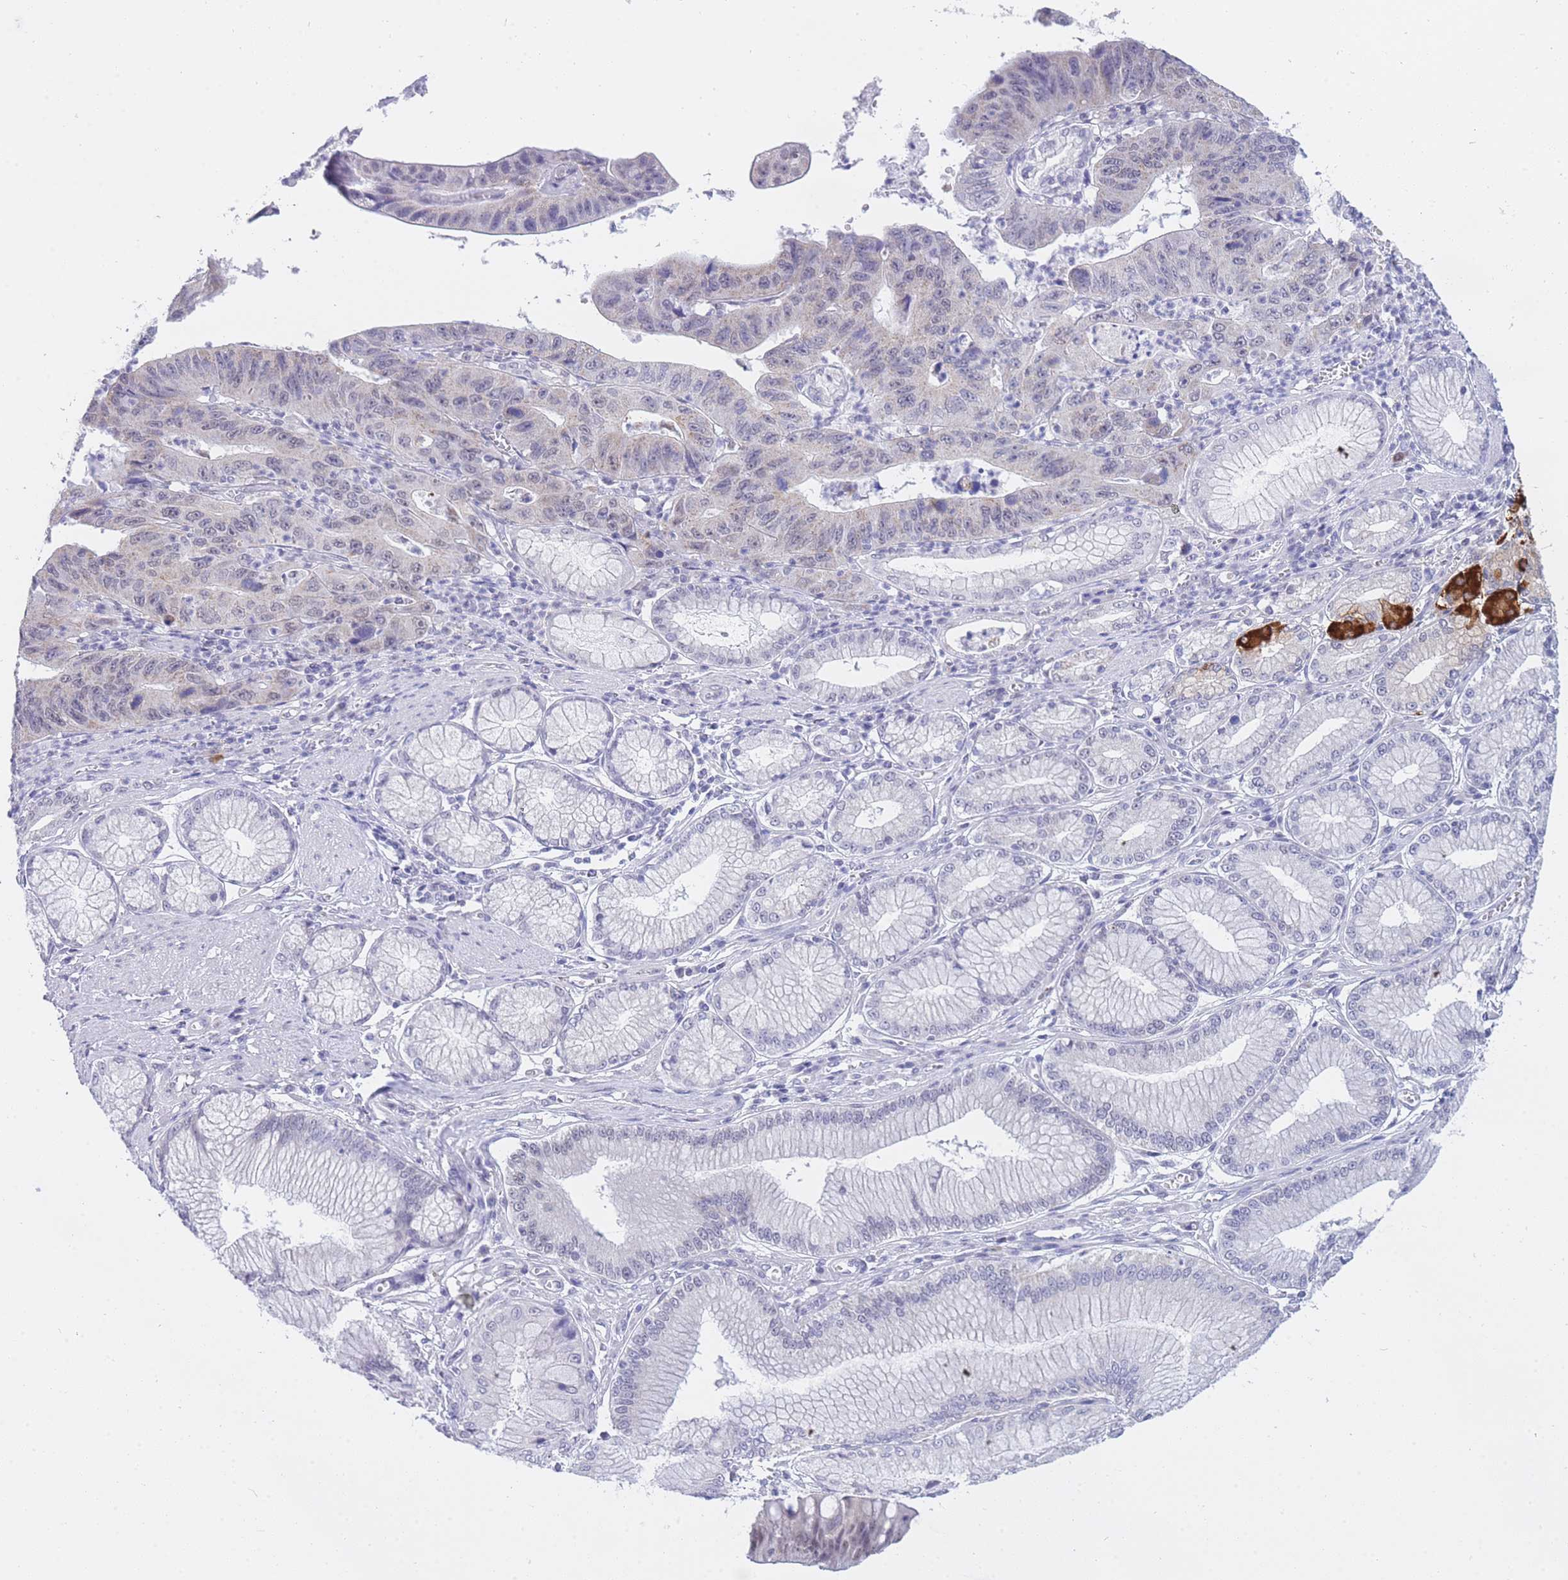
{"staining": {"intensity": "weak", "quantity": "<25%", "location": "nuclear"}, "tissue": "stomach cancer", "cell_type": "Tumor cells", "image_type": "cancer", "snomed": [{"axis": "morphology", "description": "Adenocarcinoma, NOS"}, {"axis": "topography", "description": "Stomach"}], "caption": "A photomicrograph of human stomach cancer is negative for staining in tumor cells.", "gene": "FRAT2", "patient": {"sex": "male", "age": 59}}